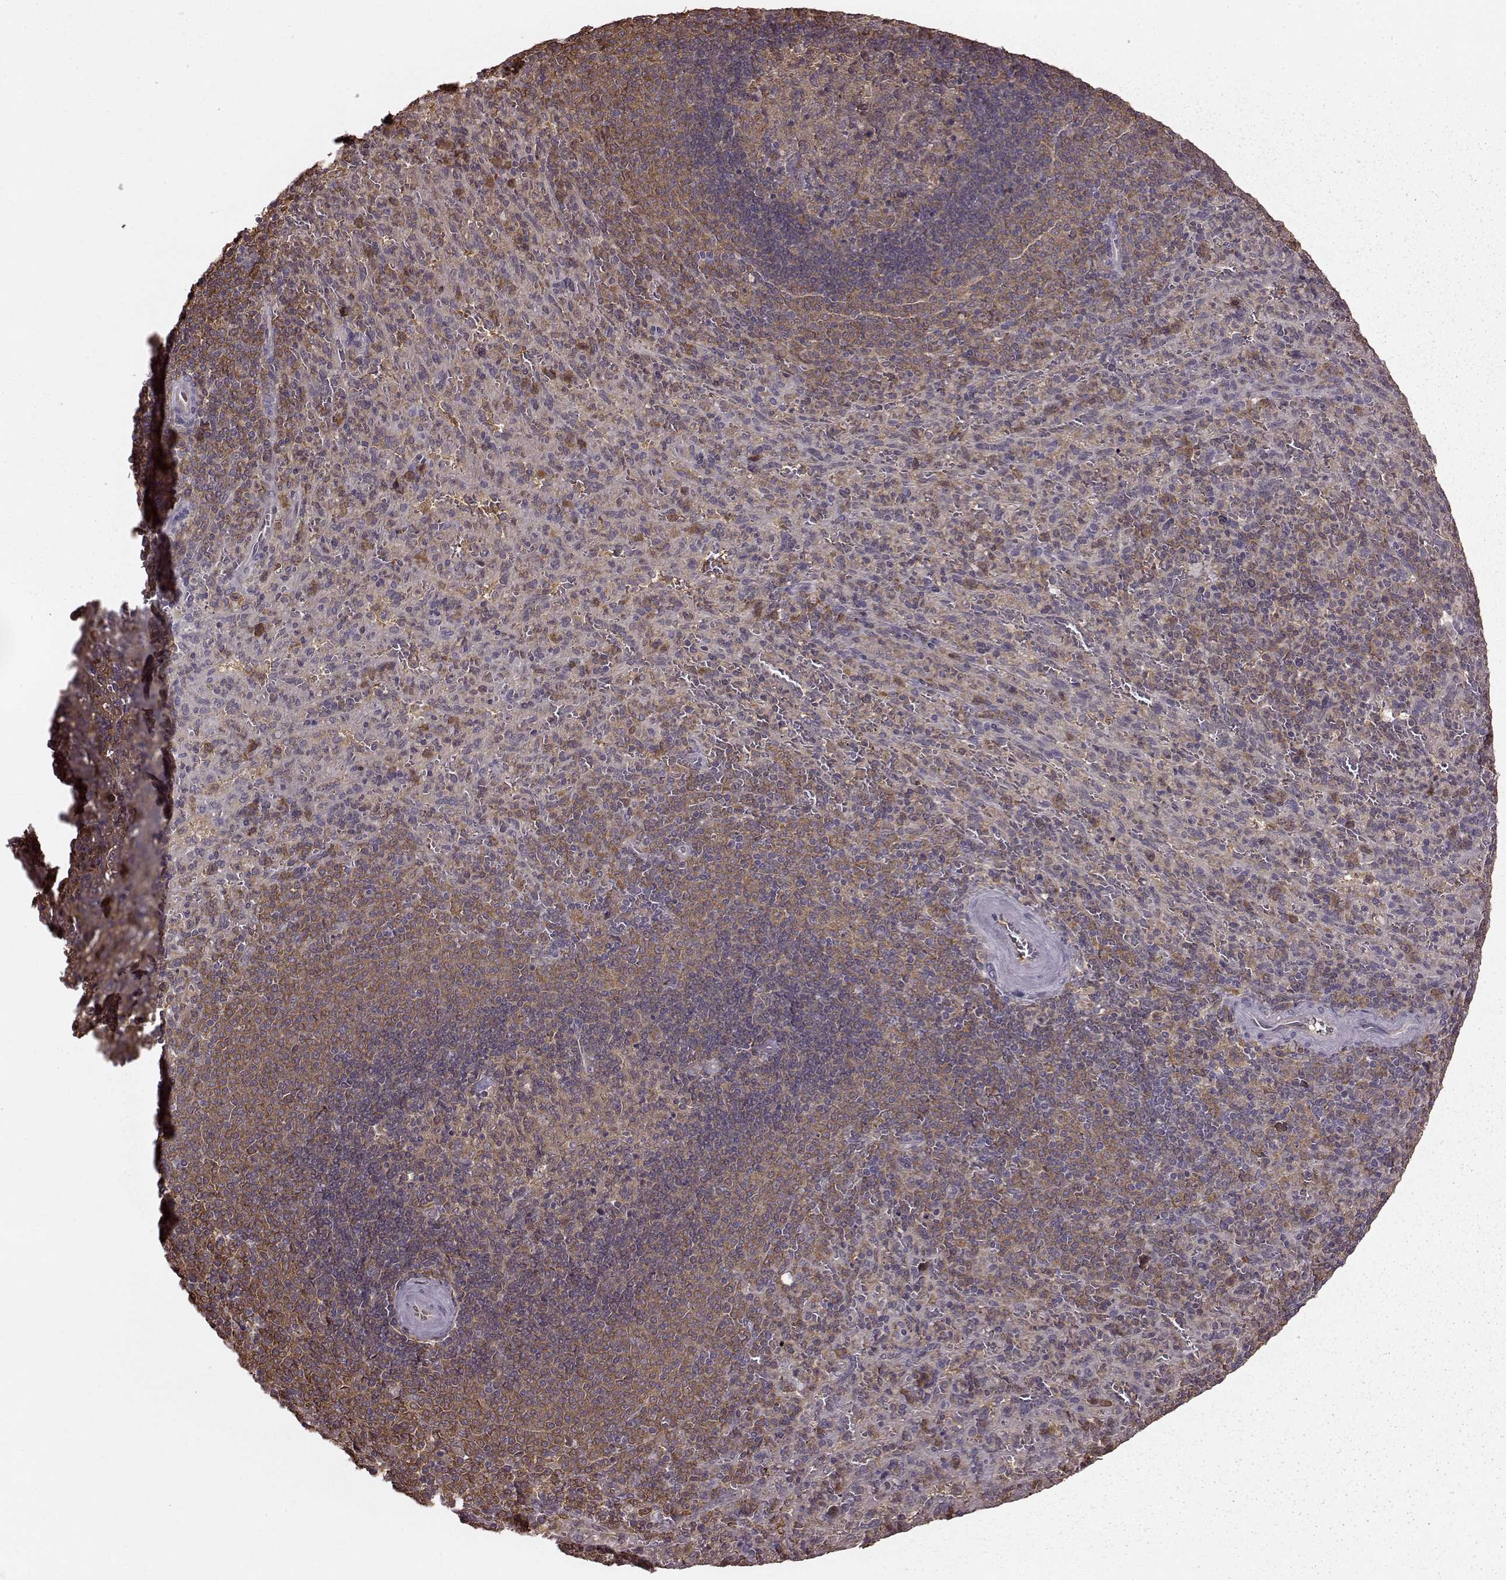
{"staining": {"intensity": "weak", "quantity": "25%-75%", "location": "cytoplasmic/membranous"}, "tissue": "spleen", "cell_type": "Cells in red pulp", "image_type": "normal", "snomed": [{"axis": "morphology", "description": "Normal tissue, NOS"}, {"axis": "topography", "description": "Spleen"}], "caption": "Weak cytoplasmic/membranous expression for a protein is seen in approximately 25%-75% of cells in red pulp of benign spleen using immunohistochemistry.", "gene": "NME1", "patient": {"sex": "male", "age": 57}}